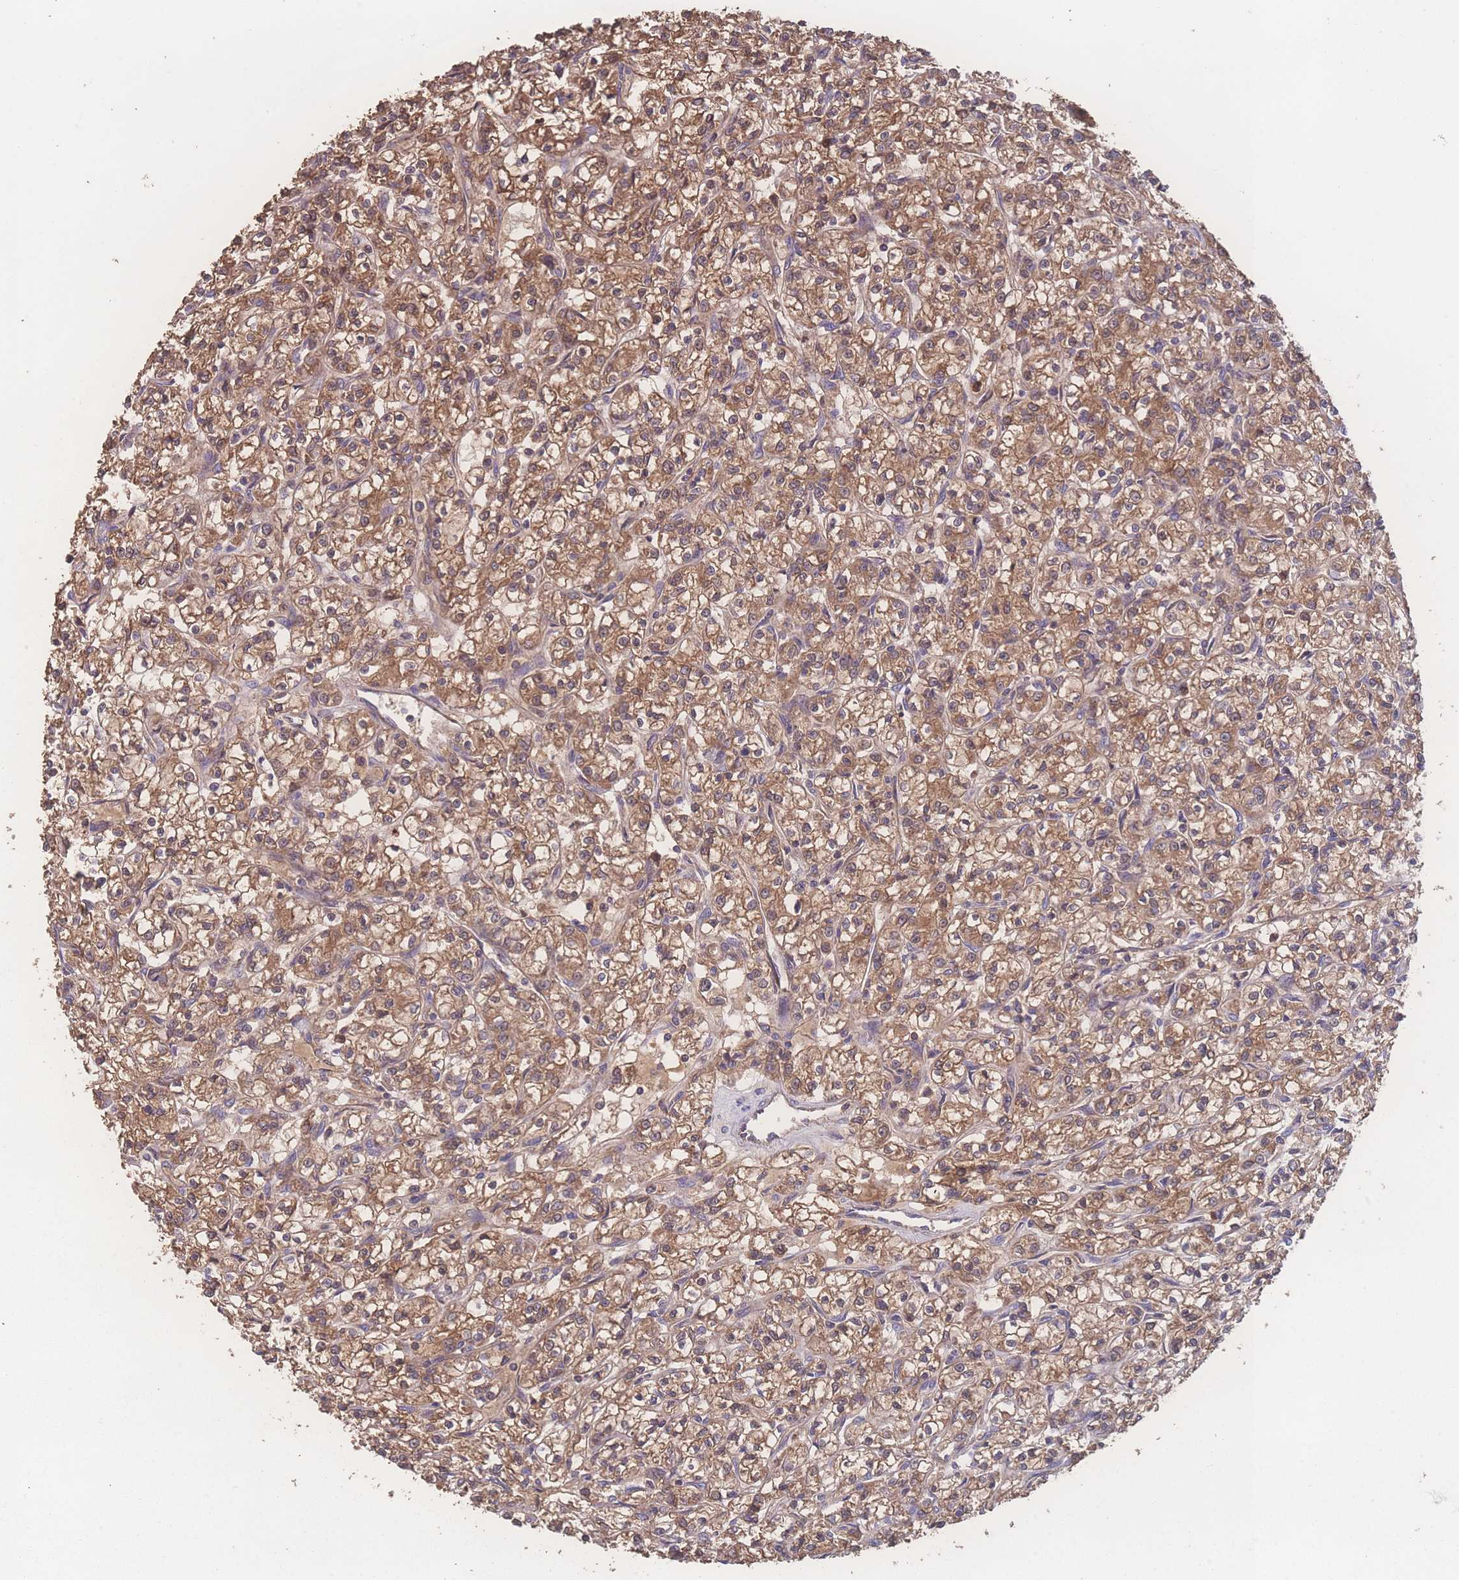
{"staining": {"intensity": "moderate", "quantity": ">75%", "location": "cytoplasmic/membranous"}, "tissue": "renal cancer", "cell_type": "Tumor cells", "image_type": "cancer", "snomed": [{"axis": "morphology", "description": "Adenocarcinoma, NOS"}, {"axis": "topography", "description": "Kidney"}], "caption": "The micrograph demonstrates immunohistochemical staining of adenocarcinoma (renal). There is moderate cytoplasmic/membranous staining is present in about >75% of tumor cells.", "gene": "ATXN10", "patient": {"sex": "female", "age": 59}}